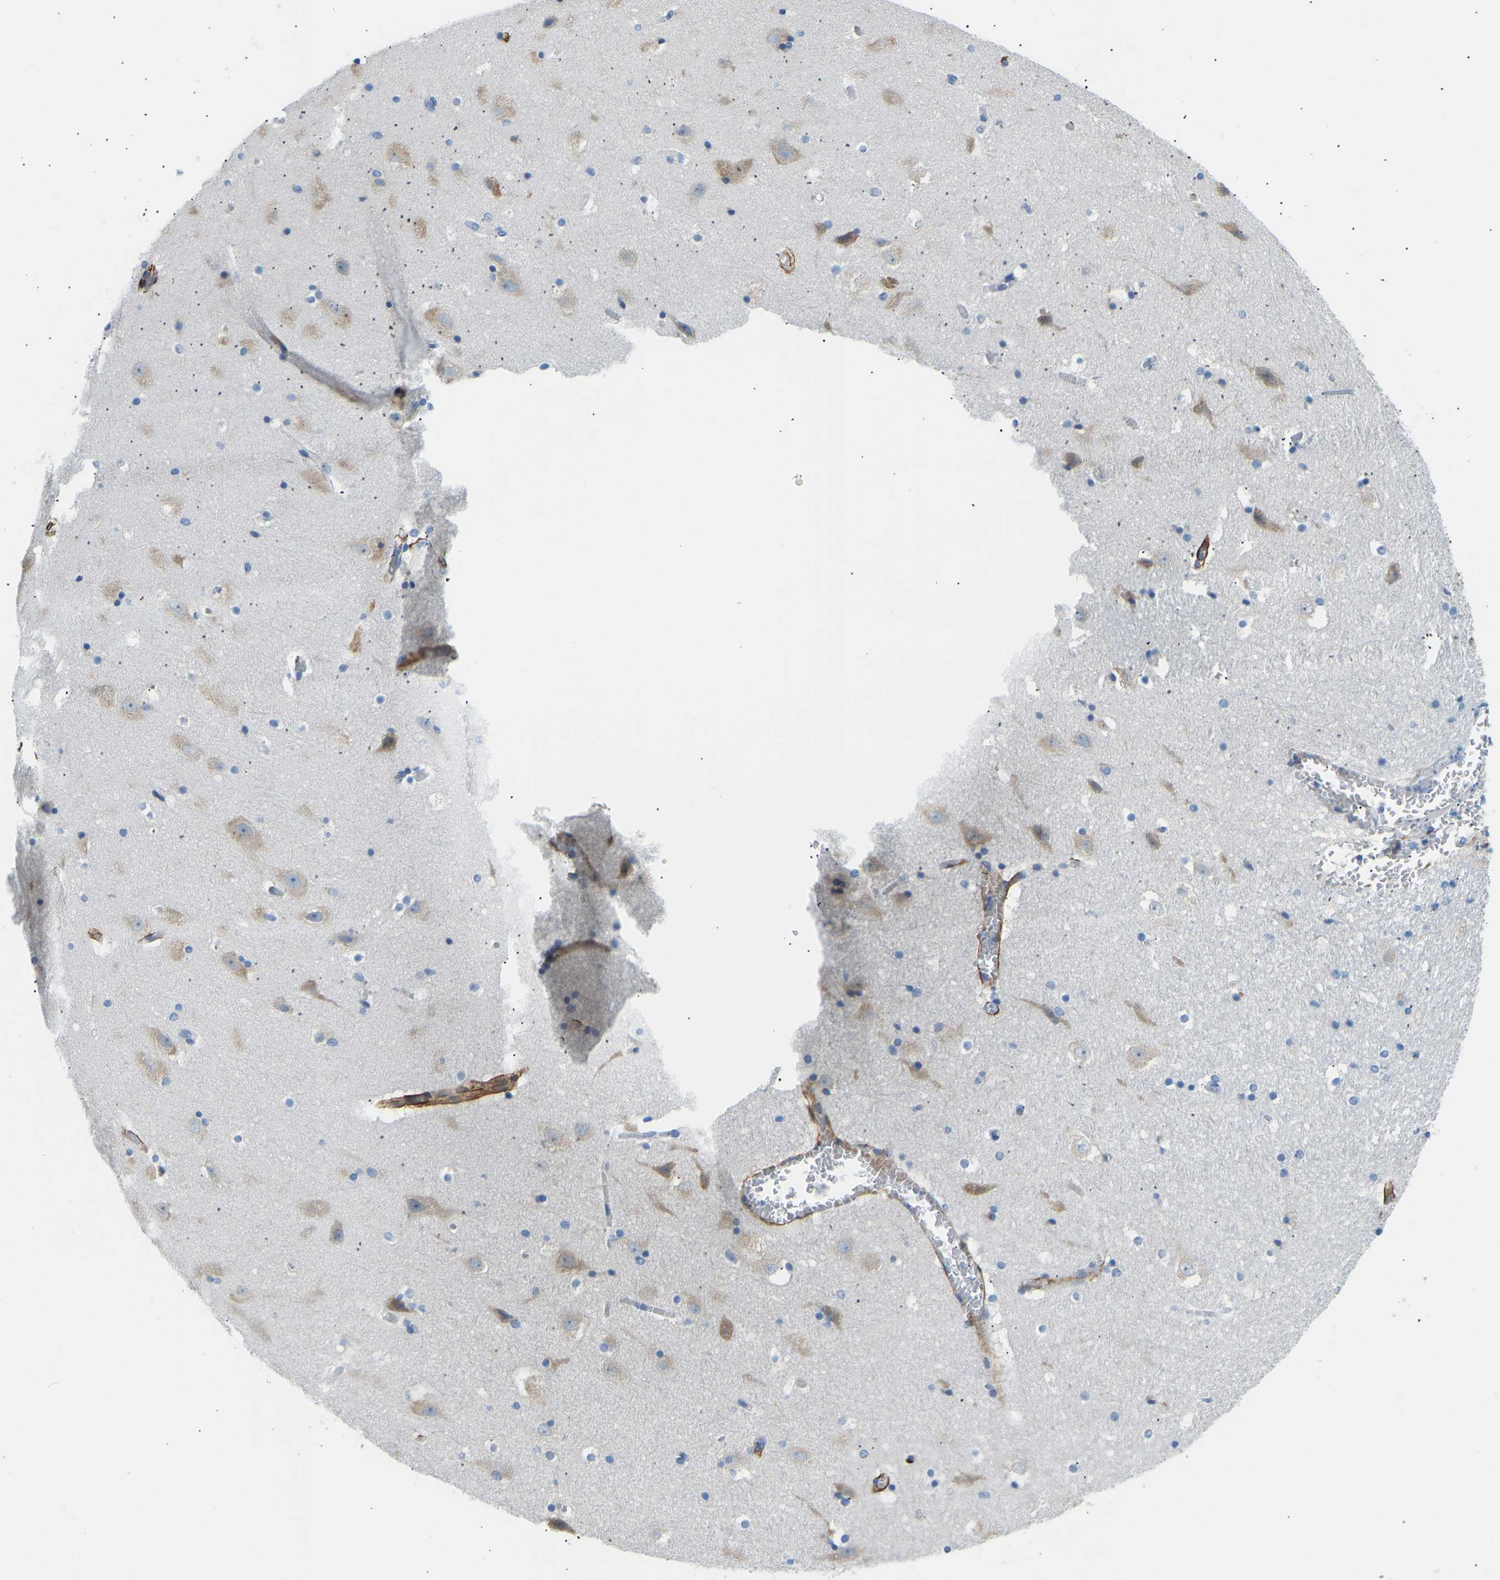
{"staining": {"intensity": "negative", "quantity": "none", "location": "none"}, "tissue": "hippocampus", "cell_type": "Glial cells", "image_type": "normal", "snomed": [{"axis": "morphology", "description": "Normal tissue, NOS"}, {"axis": "topography", "description": "Hippocampus"}], "caption": "Immunohistochemical staining of normal hippocampus shows no significant positivity in glial cells.", "gene": "COL15A1", "patient": {"sex": "male", "age": 45}}